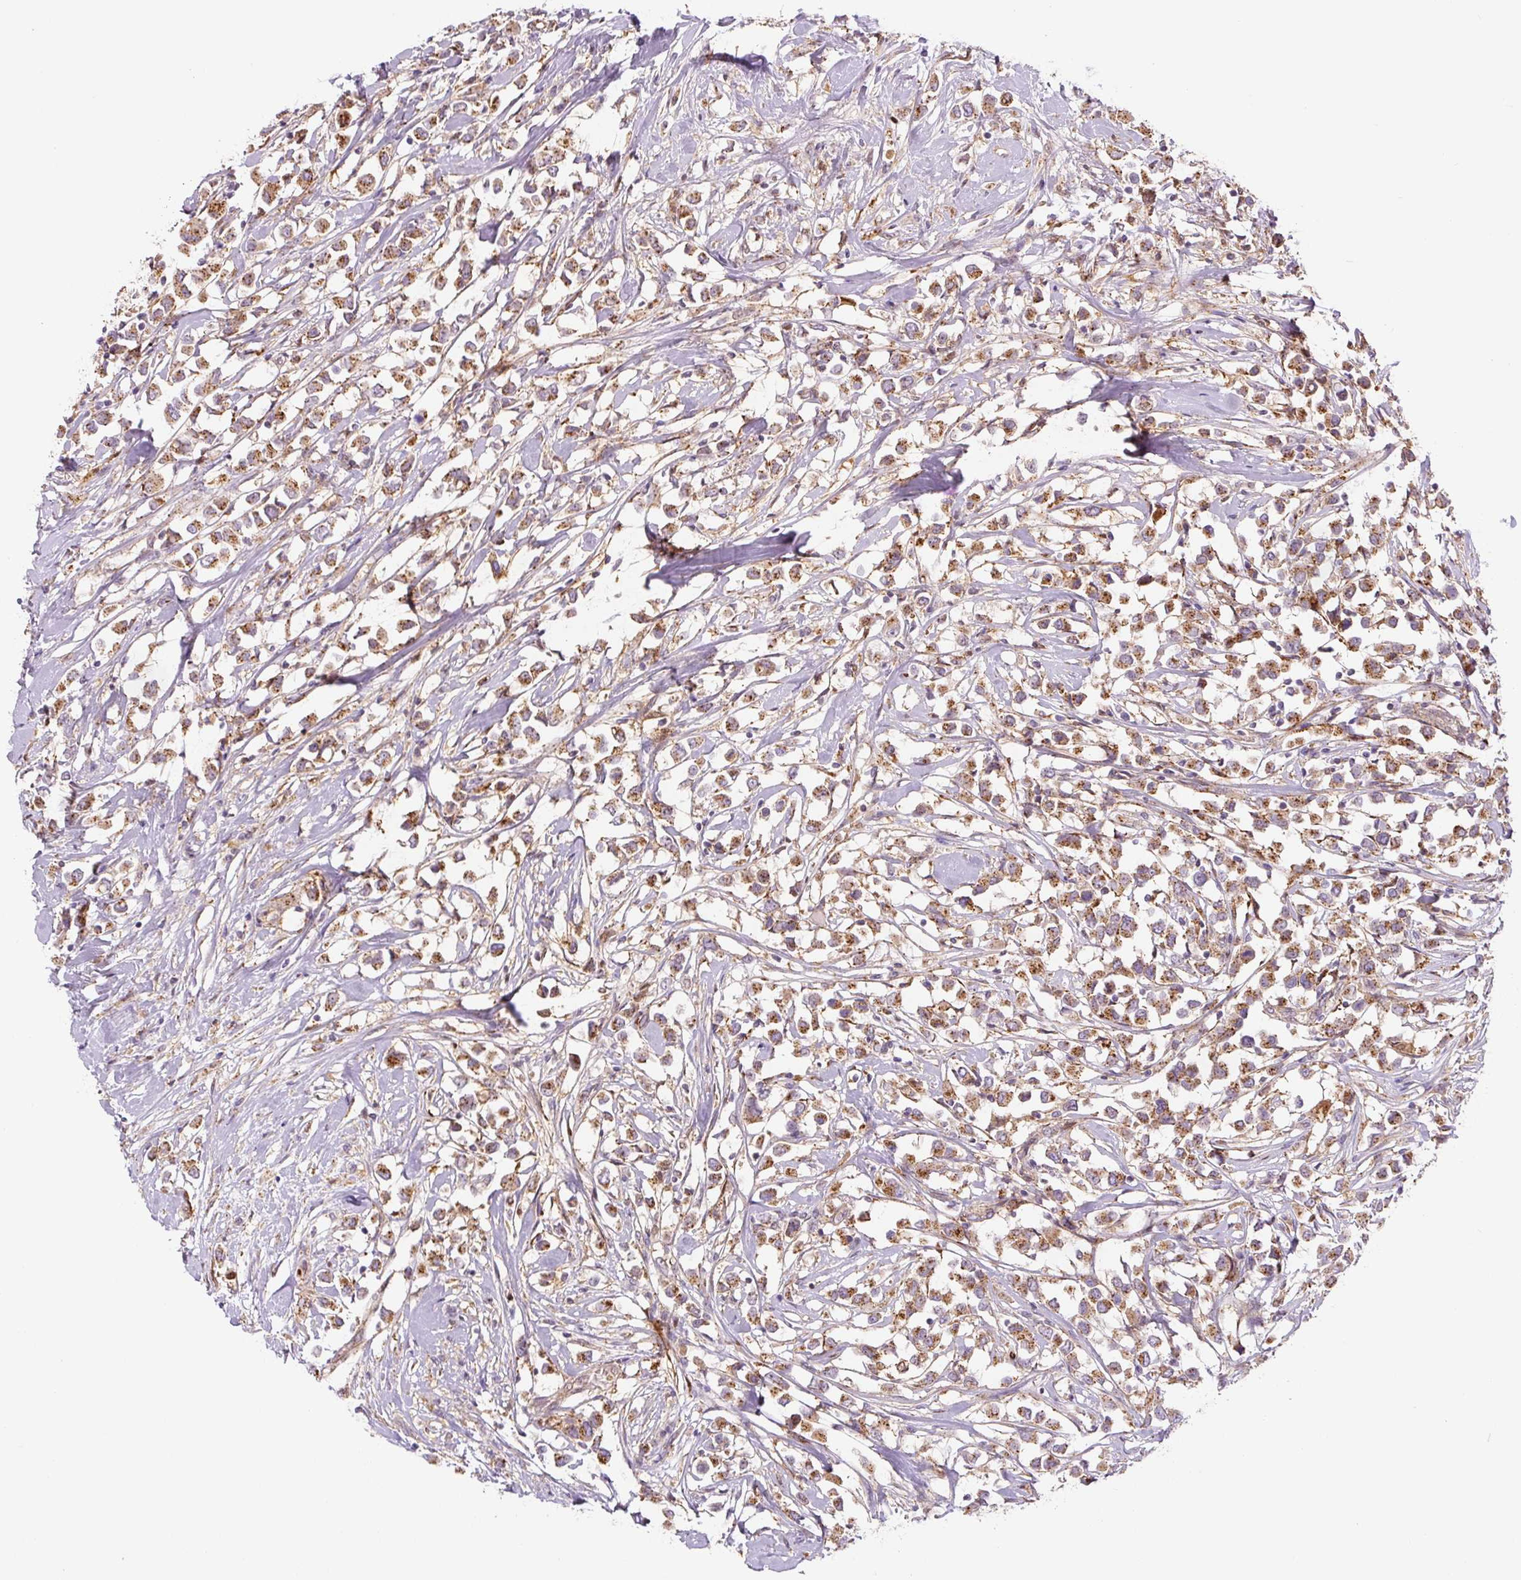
{"staining": {"intensity": "moderate", "quantity": ">75%", "location": "cytoplasmic/membranous"}, "tissue": "breast cancer", "cell_type": "Tumor cells", "image_type": "cancer", "snomed": [{"axis": "morphology", "description": "Duct carcinoma"}, {"axis": "topography", "description": "Breast"}], "caption": "Immunohistochemical staining of human breast cancer exhibits medium levels of moderate cytoplasmic/membranous protein expression in about >75% of tumor cells. (DAB (3,3'-diaminobenzidine) IHC, brown staining for protein, blue staining for nuclei).", "gene": "ZSWIM7", "patient": {"sex": "female", "age": 61}}